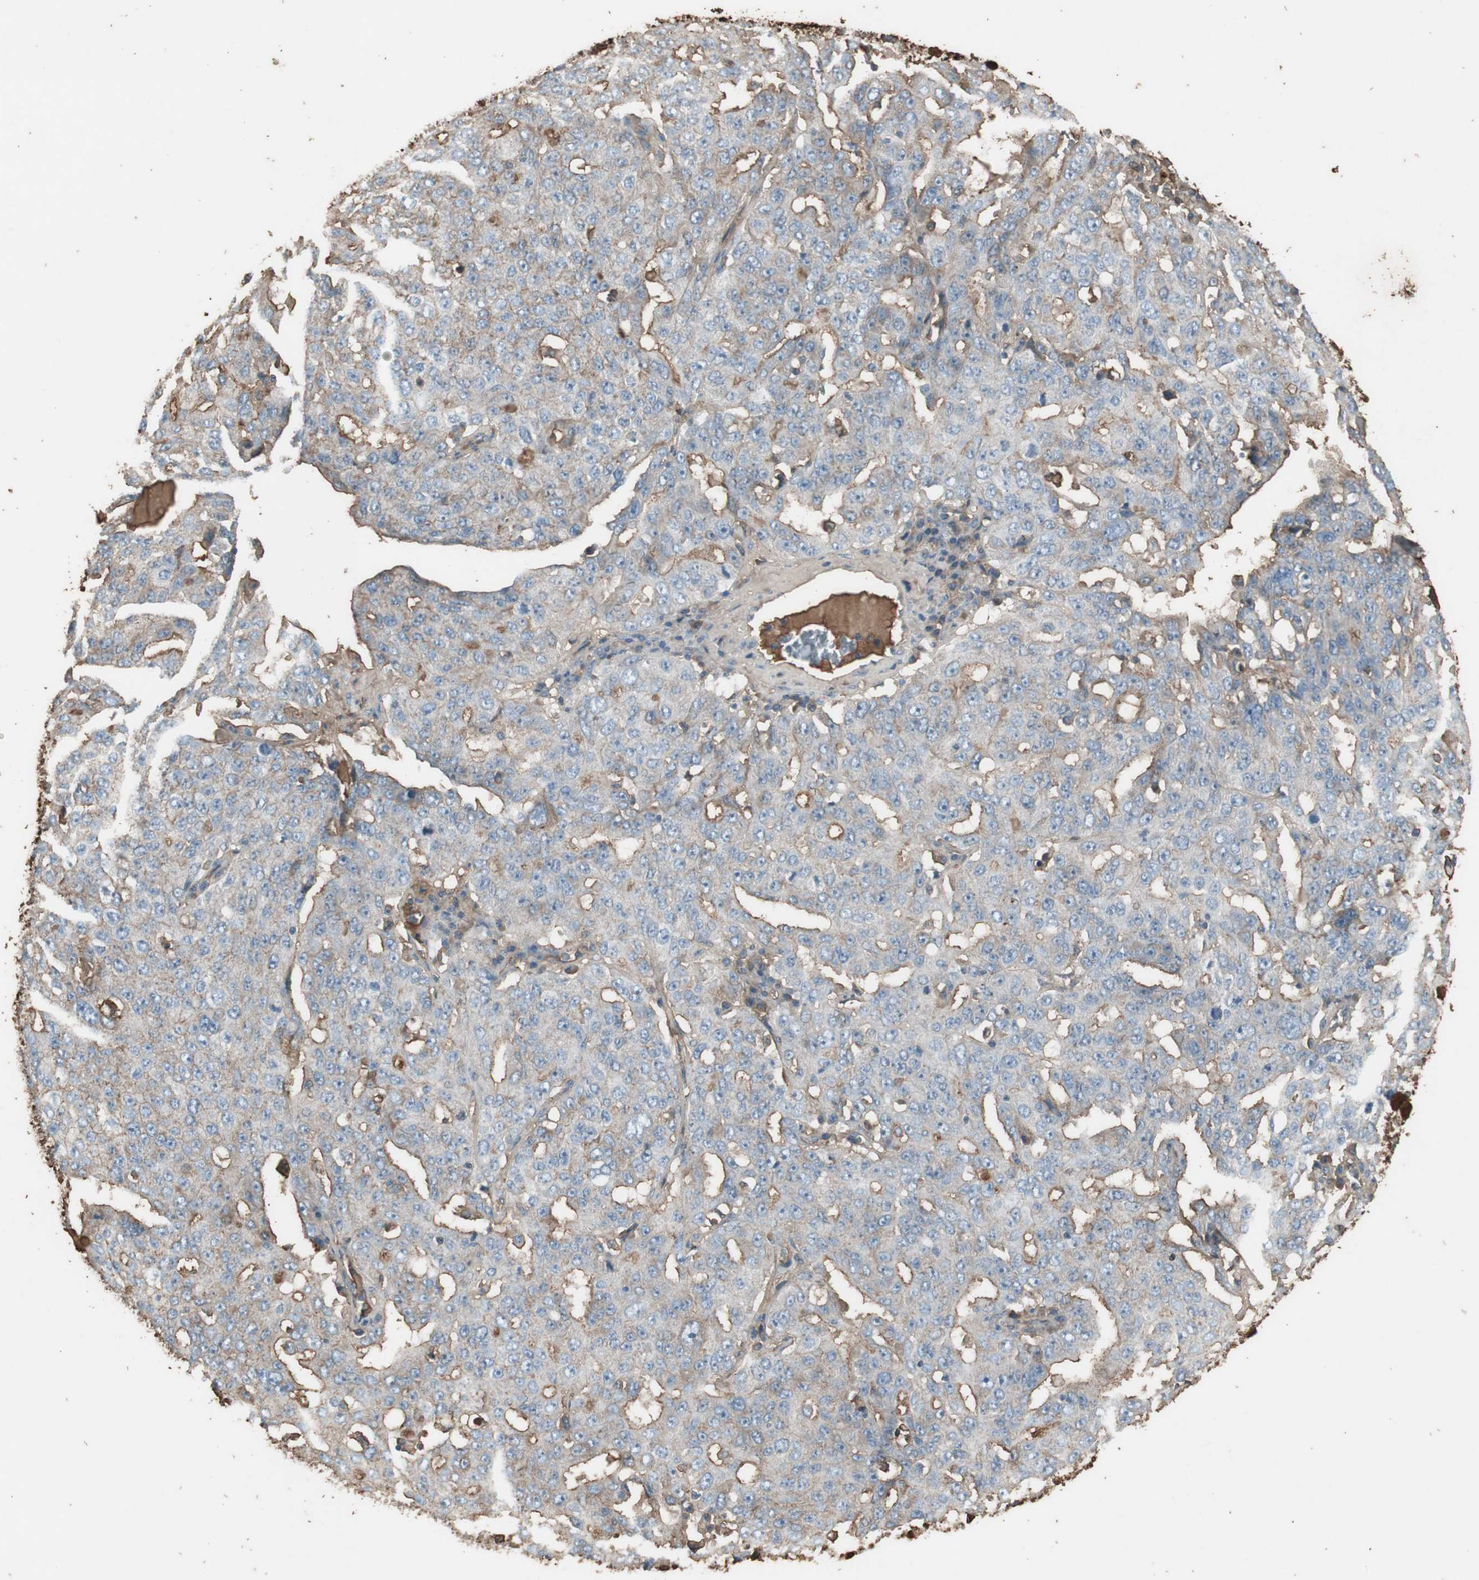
{"staining": {"intensity": "negative", "quantity": "none", "location": "none"}, "tissue": "ovarian cancer", "cell_type": "Tumor cells", "image_type": "cancer", "snomed": [{"axis": "morphology", "description": "Carcinoma, endometroid"}, {"axis": "topography", "description": "Ovary"}], "caption": "Ovarian cancer (endometroid carcinoma) stained for a protein using immunohistochemistry (IHC) exhibits no positivity tumor cells.", "gene": "MMP14", "patient": {"sex": "female", "age": 62}}